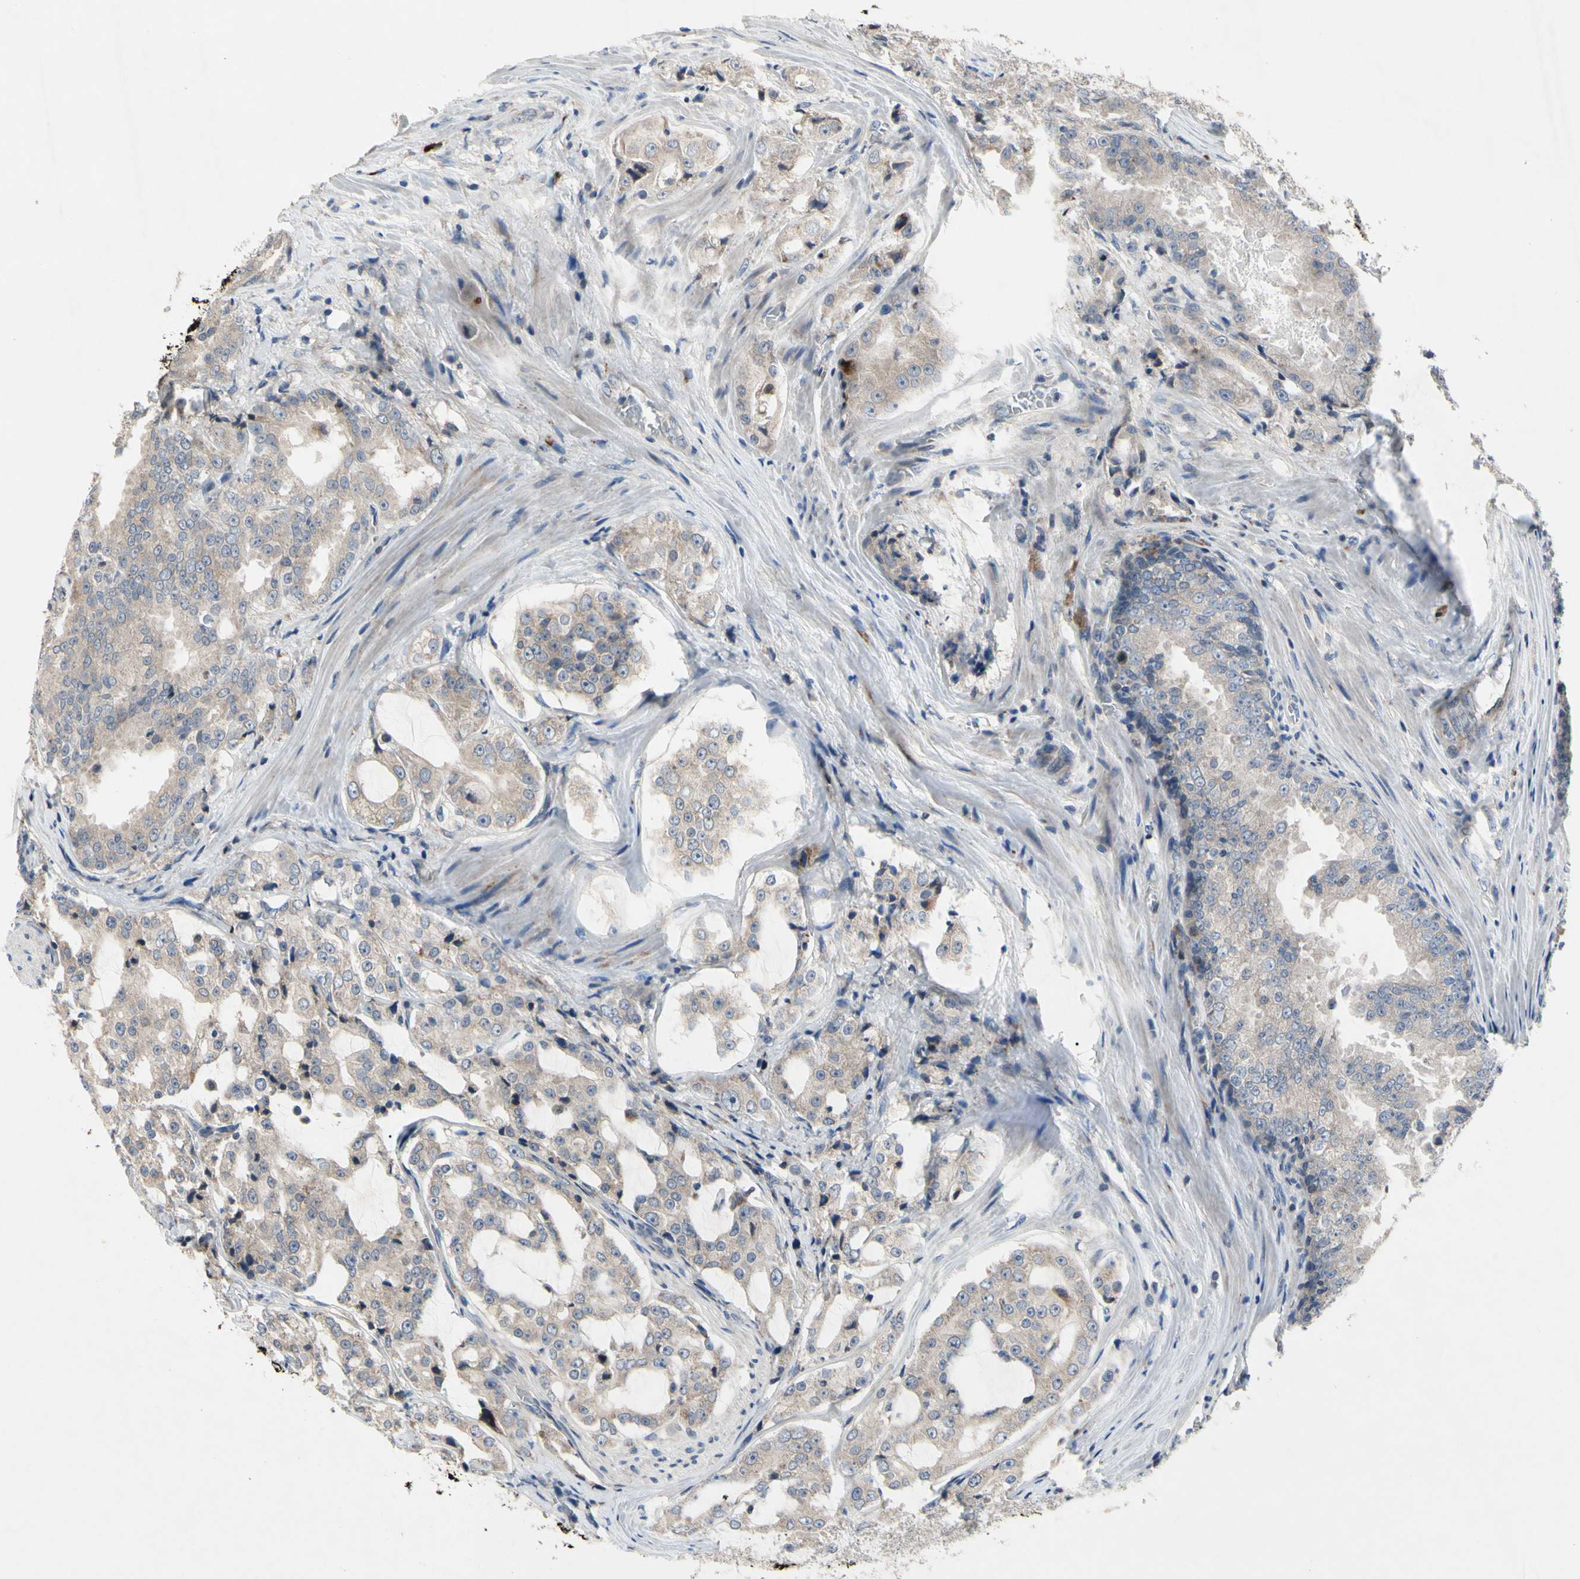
{"staining": {"intensity": "weak", "quantity": ">75%", "location": "cytoplasmic/membranous"}, "tissue": "prostate cancer", "cell_type": "Tumor cells", "image_type": "cancer", "snomed": [{"axis": "morphology", "description": "Adenocarcinoma, High grade"}, {"axis": "topography", "description": "Prostate"}], "caption": "Approximately >75% of tumor cells in prostate adenocarcinoma (high-grade) reveal weak cytoplasmic/membranous protein positivity as visualized by brown immunohistochemical staining.", "gene": "MMEL1", "patient": {"sex": "male", "age": 73}}